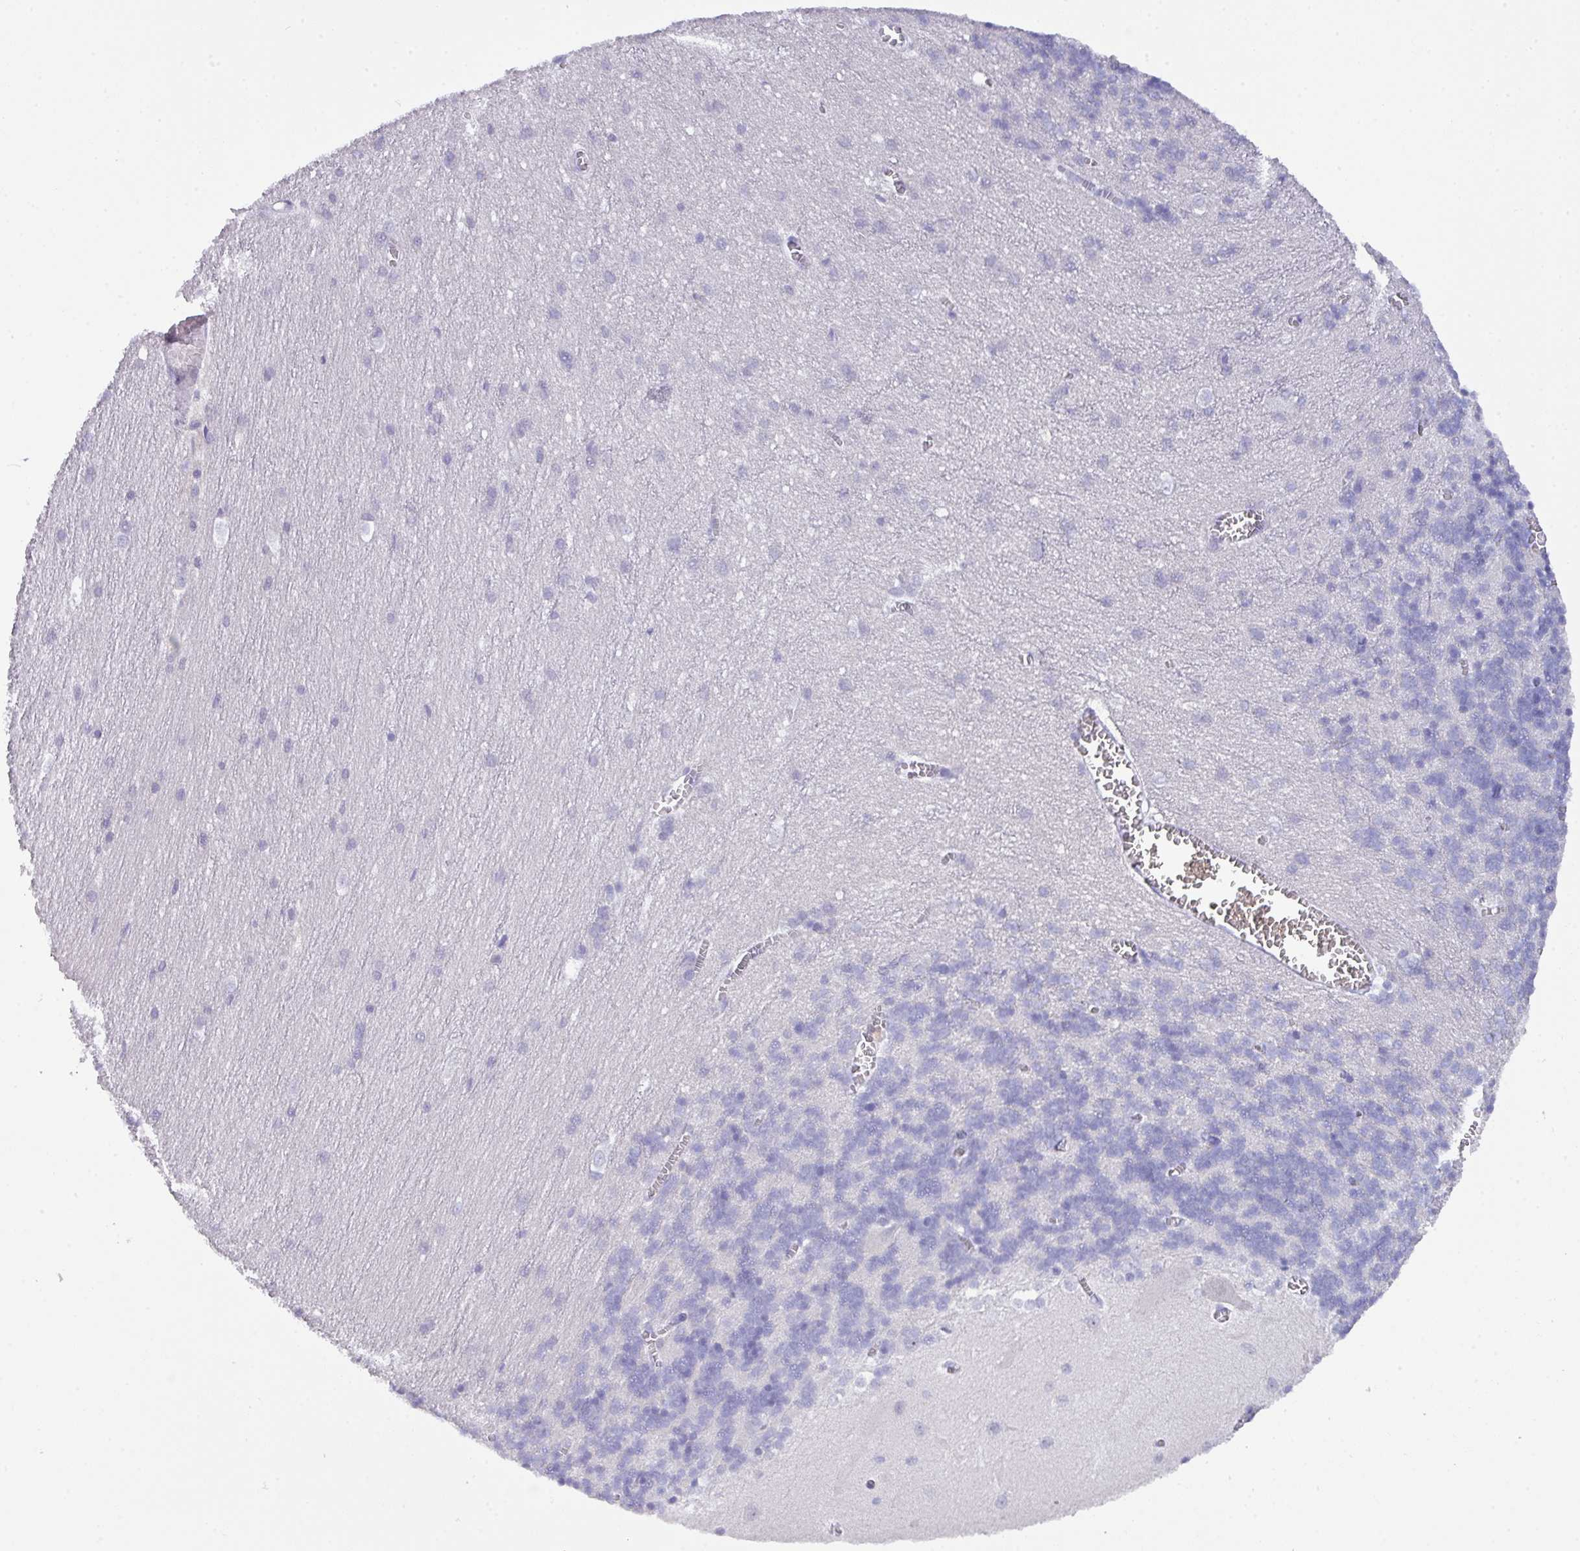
{"staining": {"intensity": "negative", "quantity": "none", "location": "none"}, "tissue": "cerebellum", "cell_type": "Cells in granular layer", "image_type": "normal", "snomed": [{"axis": "morphology", "description": "Normal tissue, NOS"}, {"axis": "topography", "description": "Cerebellum"}], "caption": "Photomicrograph shows no significant protein expression in cells in granular layer of benign cerebellum. Brightfield microscopy of immunohistochemistry (IHC) stained with DAB (brown) and hematoxylin (blue), captured at high magnification.", "gene": "MRM2", "patient": {"sex": "male", "age": 37}}